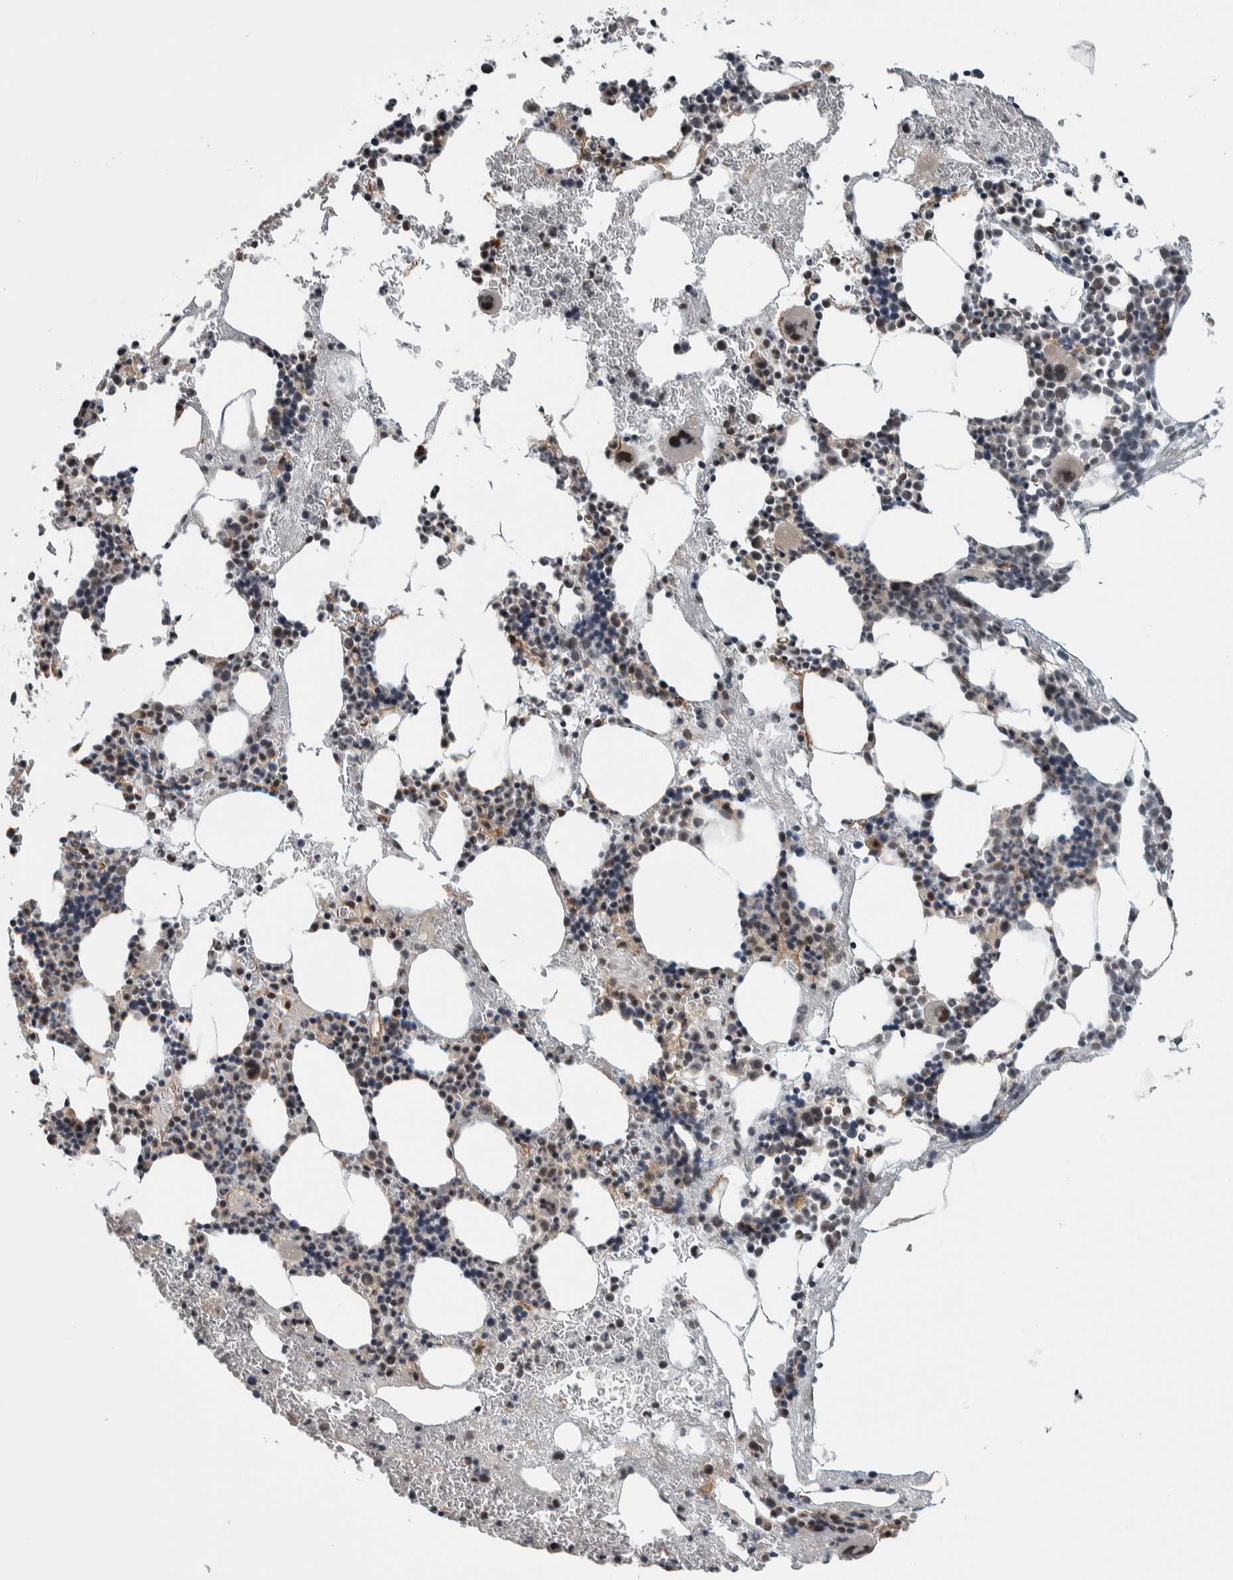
{"staining": {"intensity": "weak", "quantity": "<25%", "location": "cytoplasmic/membranous,nuclear"}, "tissue": "bone marrow", "cell_type": "Hematopoietic cells", "image_type": "normal", "snomed": [{"axis": "morphology", "description": "Normal tissue, NOS"}, {"axis": "morphology", "description": "Inflammation, NOS"}, {"axis": "topography", "description": "Bone marrow"}], "caption": "Immunohistochemistry histopathology image of unremarkable bone marrow: human bone marrow stained with DAB reveals no significant protein expression in hematopoietic cells.", "gene": "PRDM4", "patient": {"sex": "female", "age": 67}}